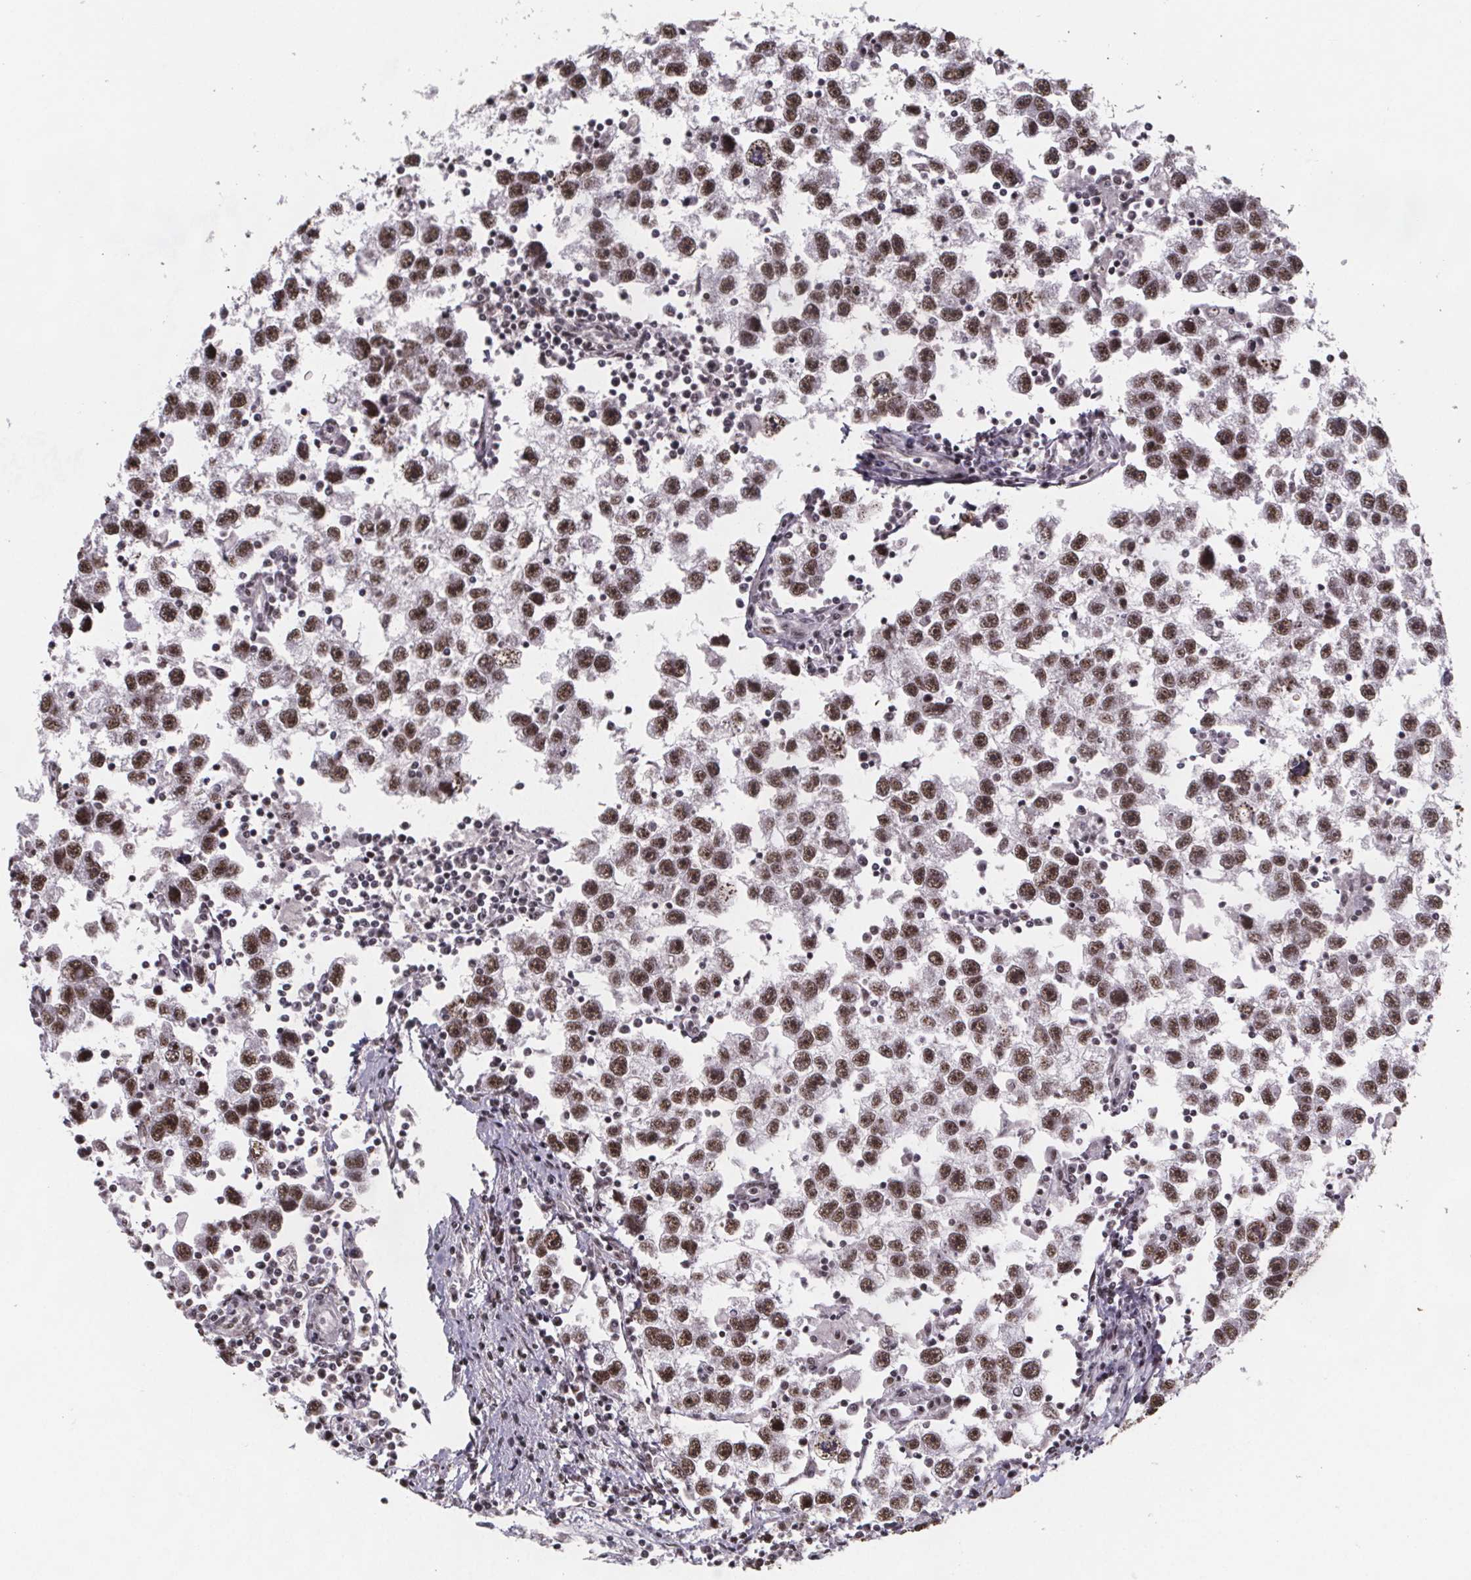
{"staining": {"intensity": "moderate", "quantity": ">75%", "location": "nuclear"}, "tissue": "testis cancer", "cell_type": "Tumor cells", "image_type": "cancer", "snomed": [{"axis": "morphology", "description": "Seminoma, NOS"}, {"axis": "topography", "description": "Testis"}], "caption": "Immunohistochemistry (IHC) of human testis cancer (seminoma) demonstrates medium levels of moderate nuclear expression in about >75% of tumor cells. Nuclei are stained in blue.", "gene": "U2SURP", "patient": {"sex": "male", "age": 30}}